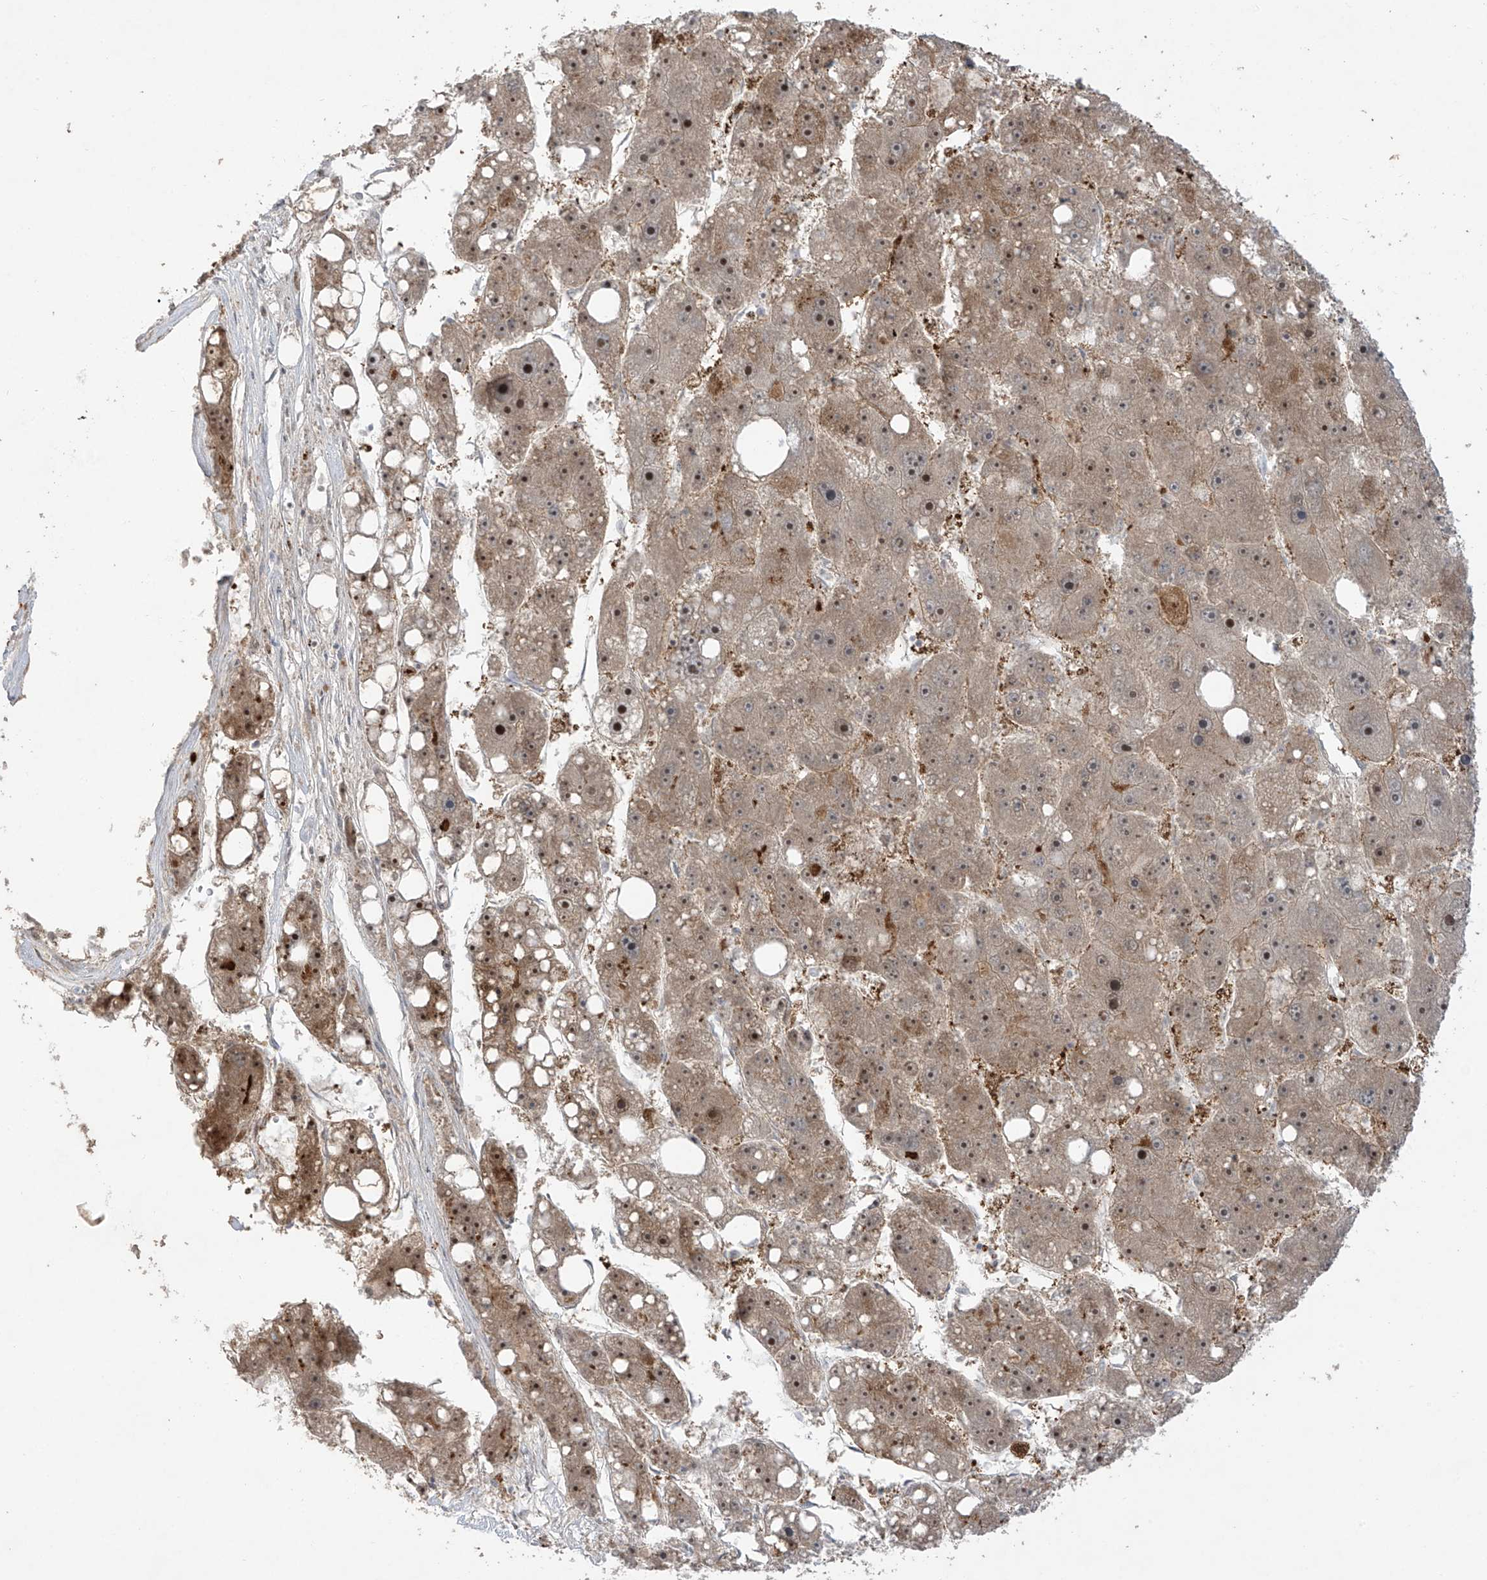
{"staining": {"intensity": "moderate", "quantity": ">75%", "location": "cytoplasmic/membranous,nuclear"}, "tissue": "liver cancer", "cell_type": "Tumor cells", "image_type": "cancer", "snomed": [{"axis": "morphology", "description": "Carcinoma, Hepatocellular, NOS"}, {"axis": "topography", "description": "Liver"}], "caption": "Immunohistochemistry (IHC) image of human liver cancer (hepatocellular carcinoma) stained for a protein (brown), which exhibits medium levels of moderate cytoplasmic/membranous and nuclear positivity in approximately >75% of tumor cells.", "gene": "OGT", "patient": {"sex": "female", "age": 61}}